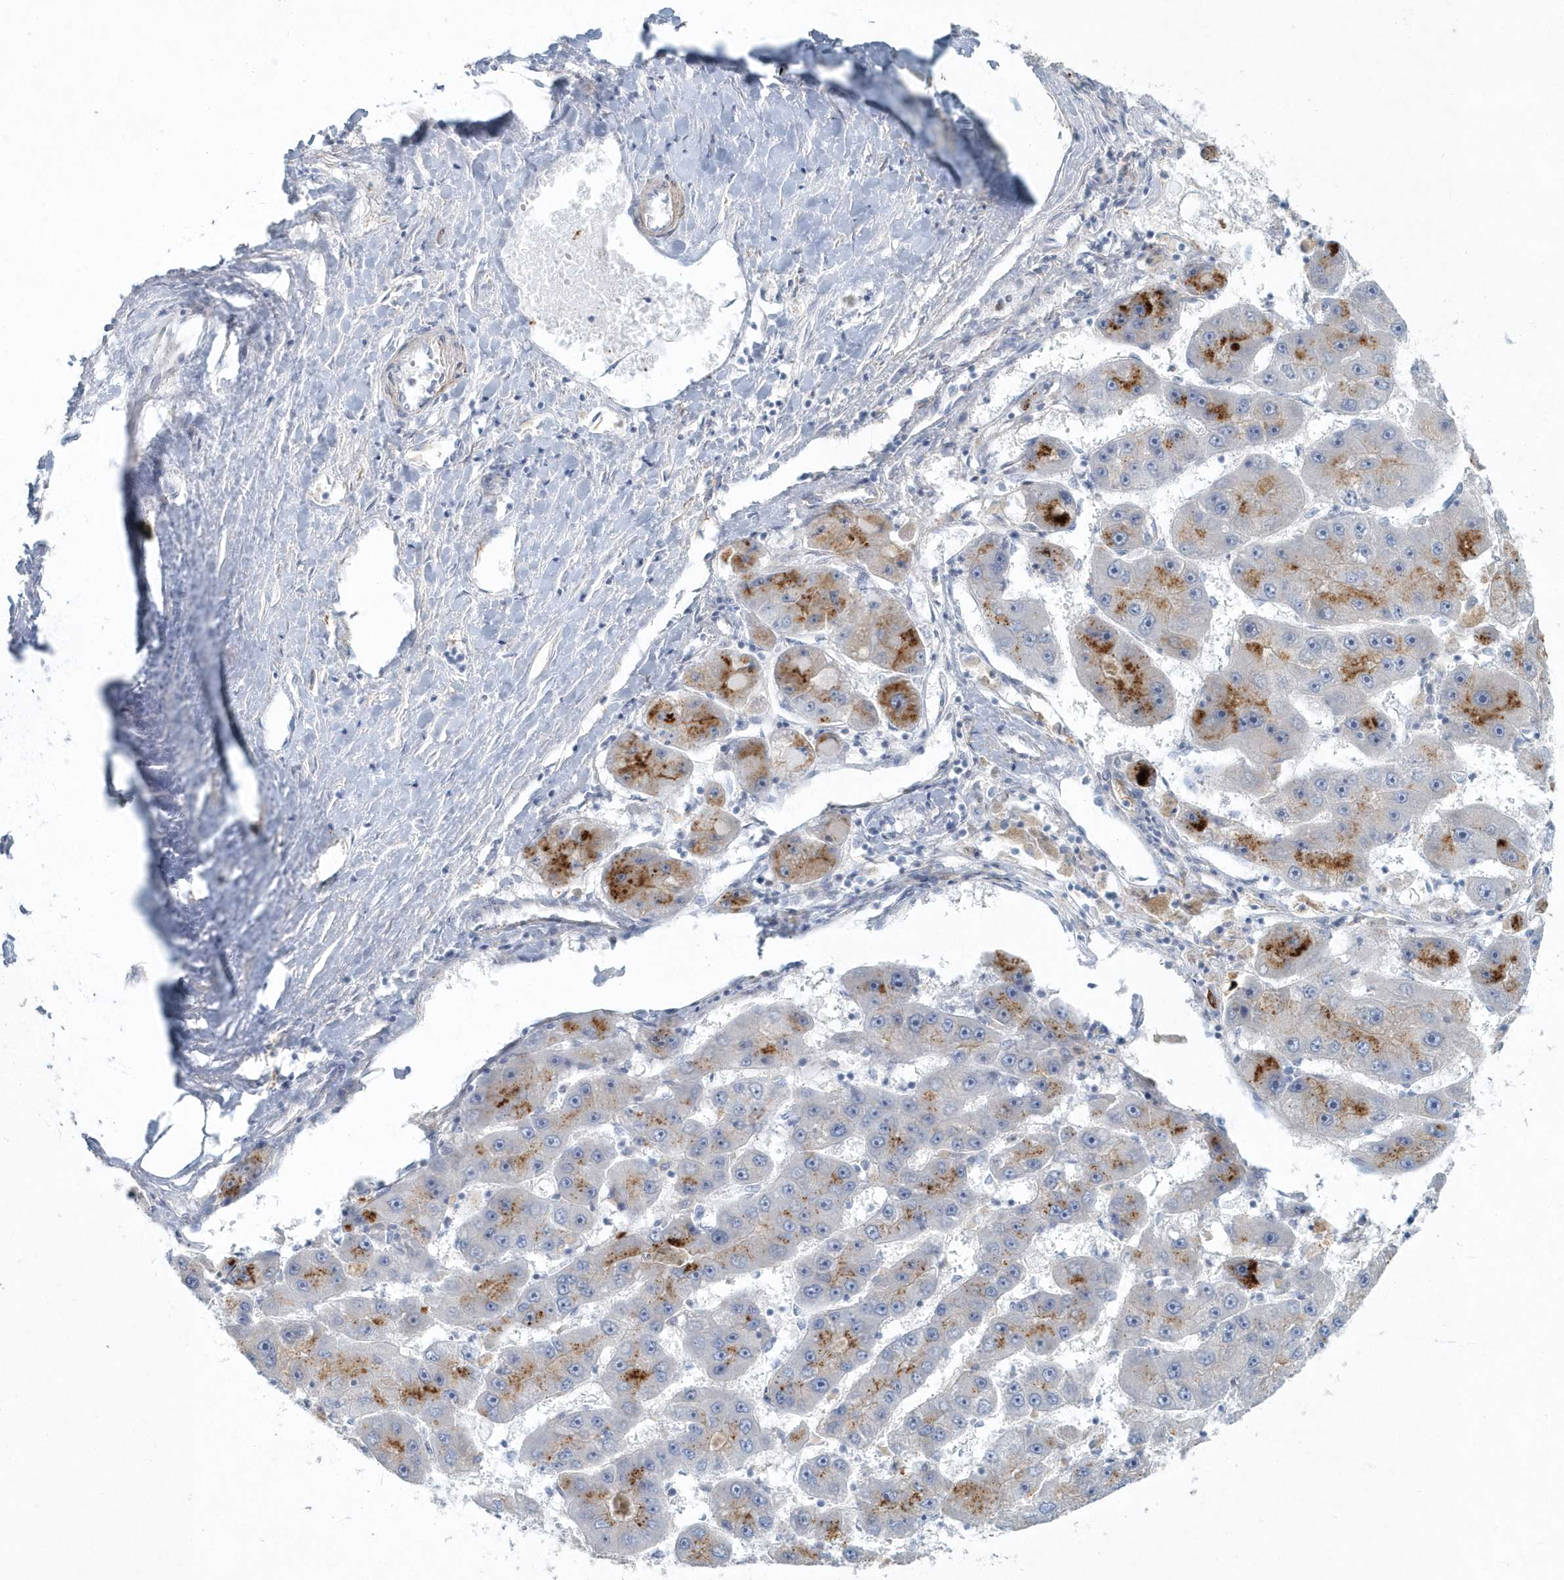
{"staining": {"intensity": "strong", "quantity": "<25%", "location": "cytoplasmic/membranous"}, "tissue": "liver cancer", "cell_type": "Tumor cells", "image_type": "cancer", "snomed": [{"axis": "morphology", "description": "Carcinoma, Hepatocellular, NOS"}, {"axis": "topography", "description": "Liver"}], "caption": "Protein expression analysis of human hepatocellular carcinoma (liver) reveals strong cytoplasmic/membranous positivity in approximately <25% of tumor cells. (DAB (3,3'-diaminobenzidine) = brown stain, brightfield microscopy at high magnification).", "gene": "MYOT", "patient": {"sex": "female", "age": 61}}